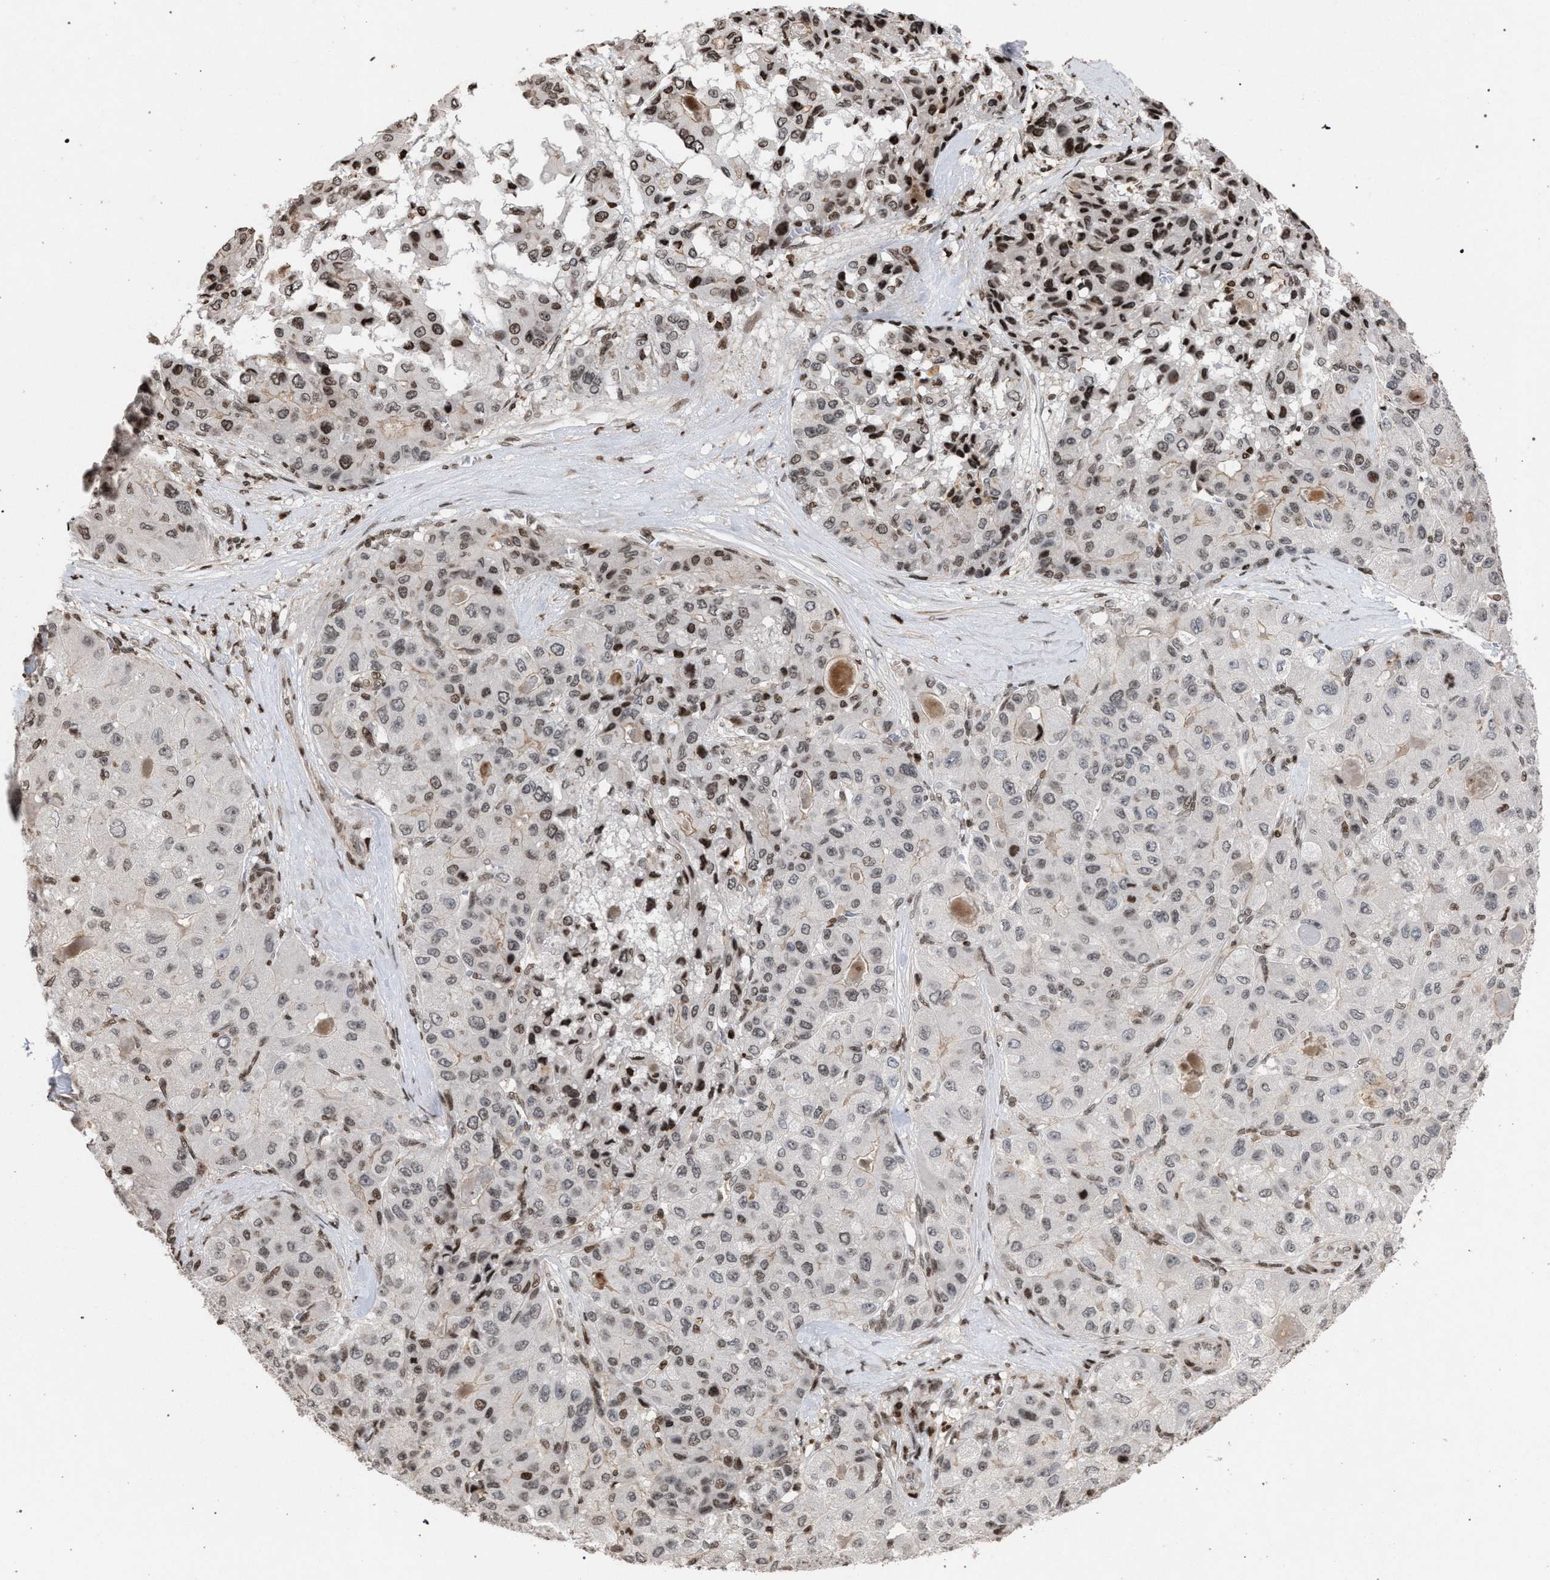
{"staining": {"intensity": "weak", "quantity": "25%-75%", "location": "nuclear"}, "tissue": "liver cancer", "cell_type": "Tumor cells", "image_type": "cancer", "snomed": [{"axis": "morphology", "description": "Carcinoma, Hepatocellular, NOS"}, {"axis": "topography", "description": "Liver"}], "caption": "About 25%-75% of tumor cells in human liver cancer (hepatocellular carcinoma) show weak nuclear protein expression as visualized by brown immunohistochemical staining.", "gene": "FOXD3", "patient": {"sex": "male", "age": 80}}